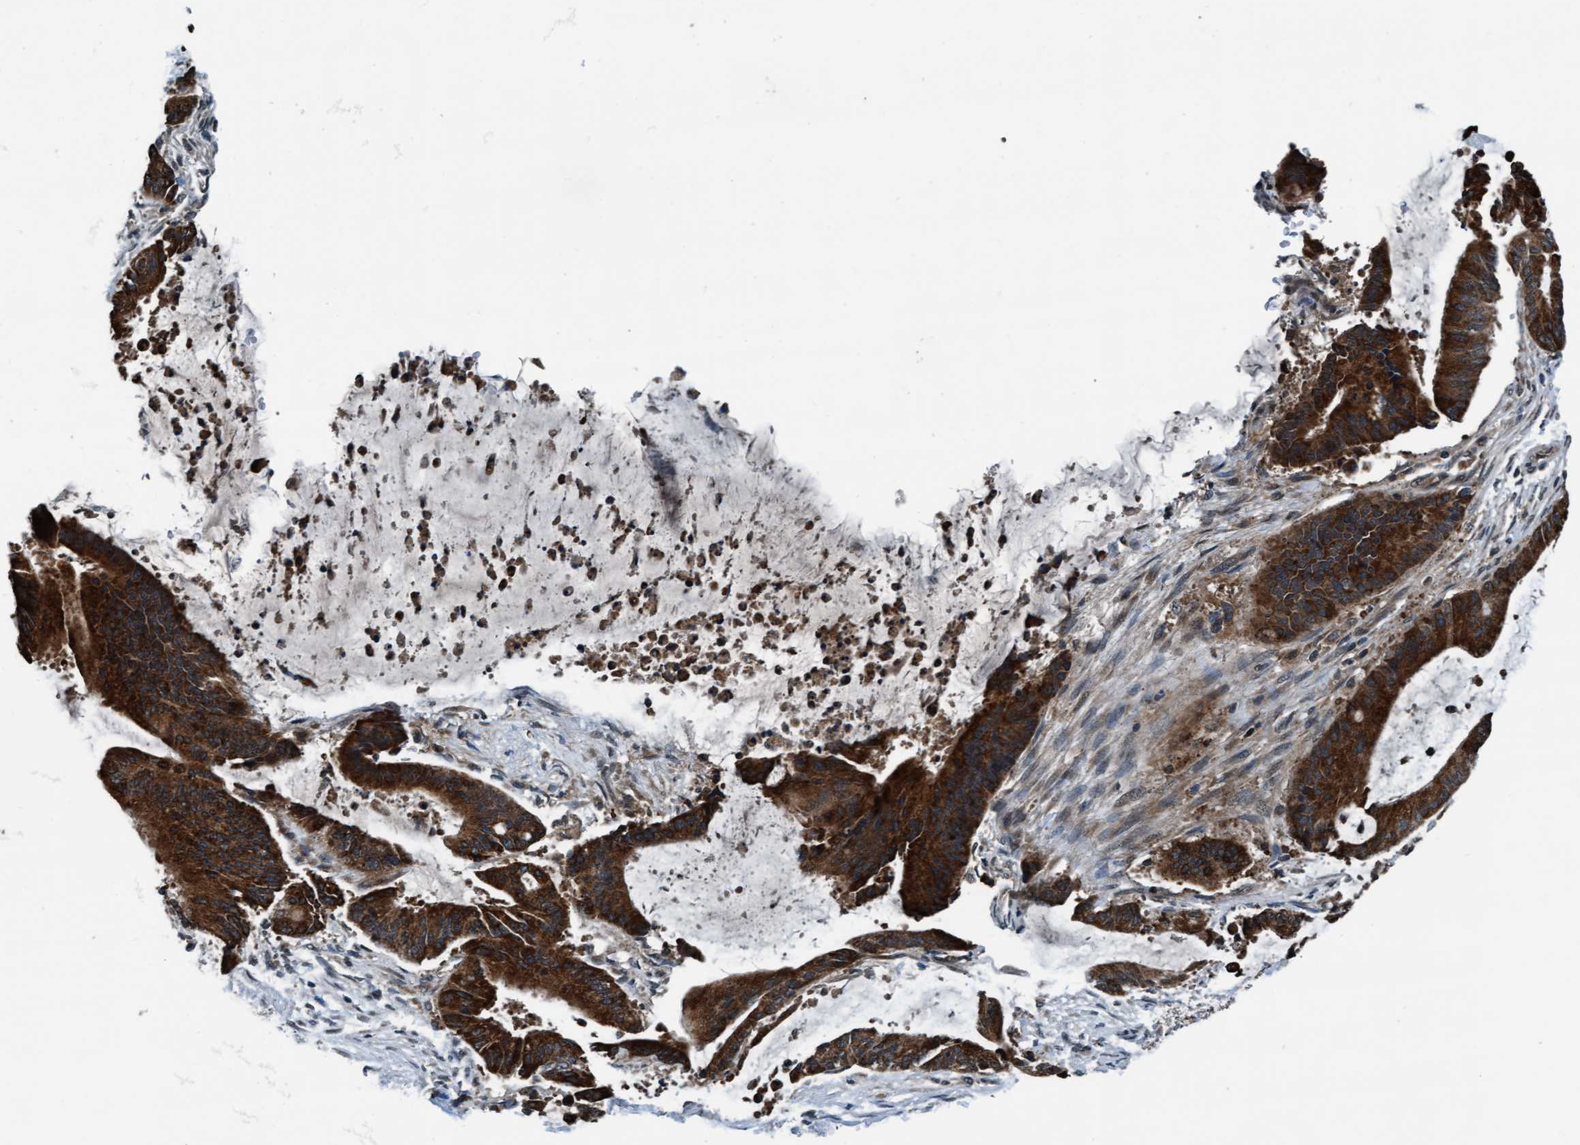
{"staining": {"intensity": "strong", "quantity": ">75%", "location": "cytoplasmic/membranous"}, "tissue": "liver cancer", "cell_type": "Tumor cells", "image_type": "cancer", "snomed": [{"axis": "morphology", "description": "Cholangiocarcinoma"}, {"axis": "topography", "description": "Liver"}], "caption": "Liver cancer was stained to show a protein in brown. There is high levels of strong cytoplasmic/membranous staining in approximately >75% of tumor cells.", "gene": "WASF1", "patient": {"sex": "female", "age": 73}}